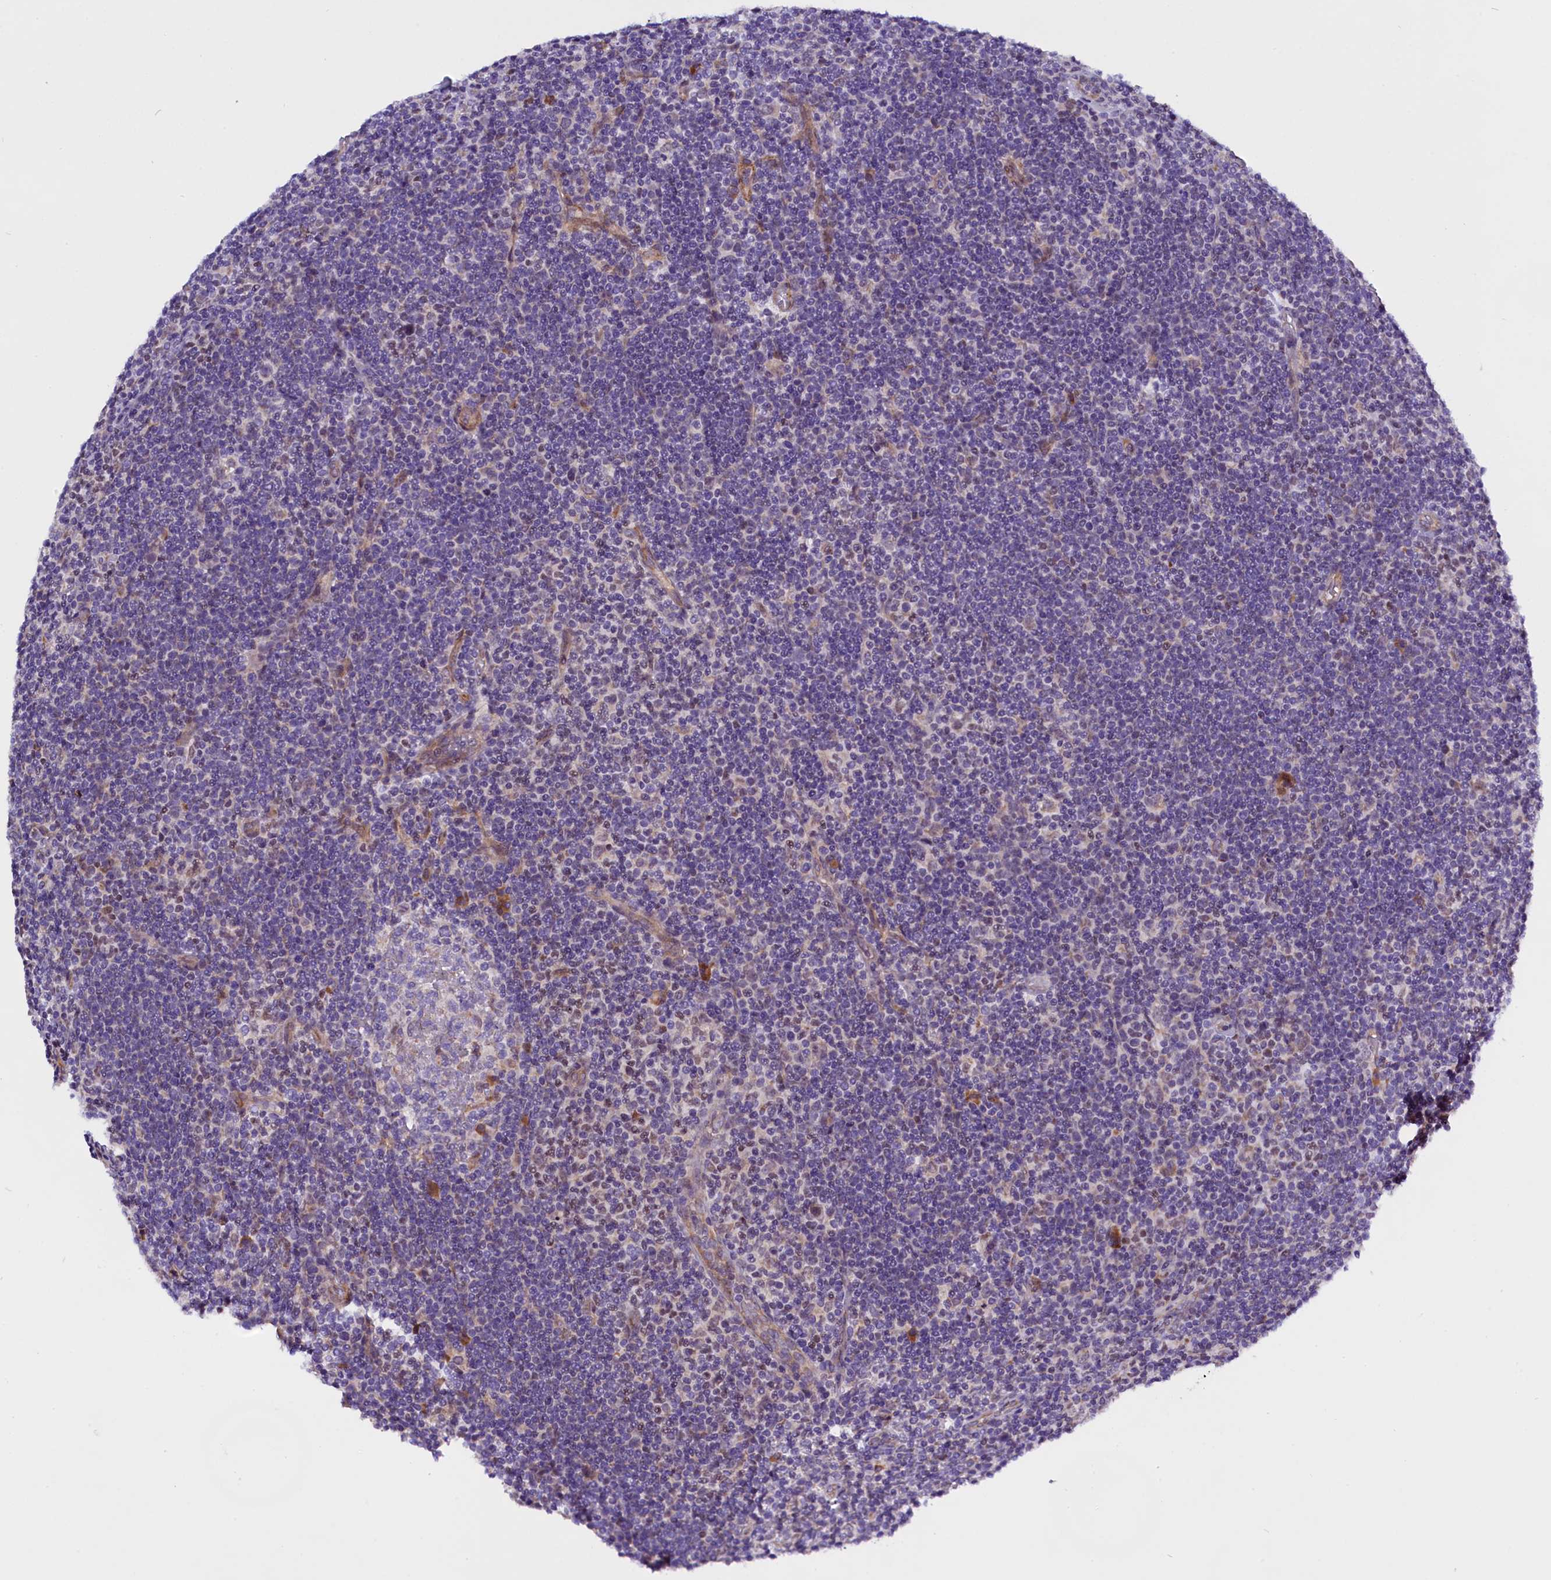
{"staining": {"intensity": "negative", "quantity": "none", "location": "none"}, "tissue": "lymphoma", "cell_type": "Tumor cells", "image_type": "cancer", "snomed": [{"axis": "morphology", "description": "Hodgkin's disease, NOS"}, {"axis": "topography", "description": "Lymph node"}], "caption": "Hodgkin's disease stained for a protein using immunohistochemistry (IHC) exhibits no expression tumor cells.", "gene": "UACA", "patient": {"sex": "female", "age": 57}}